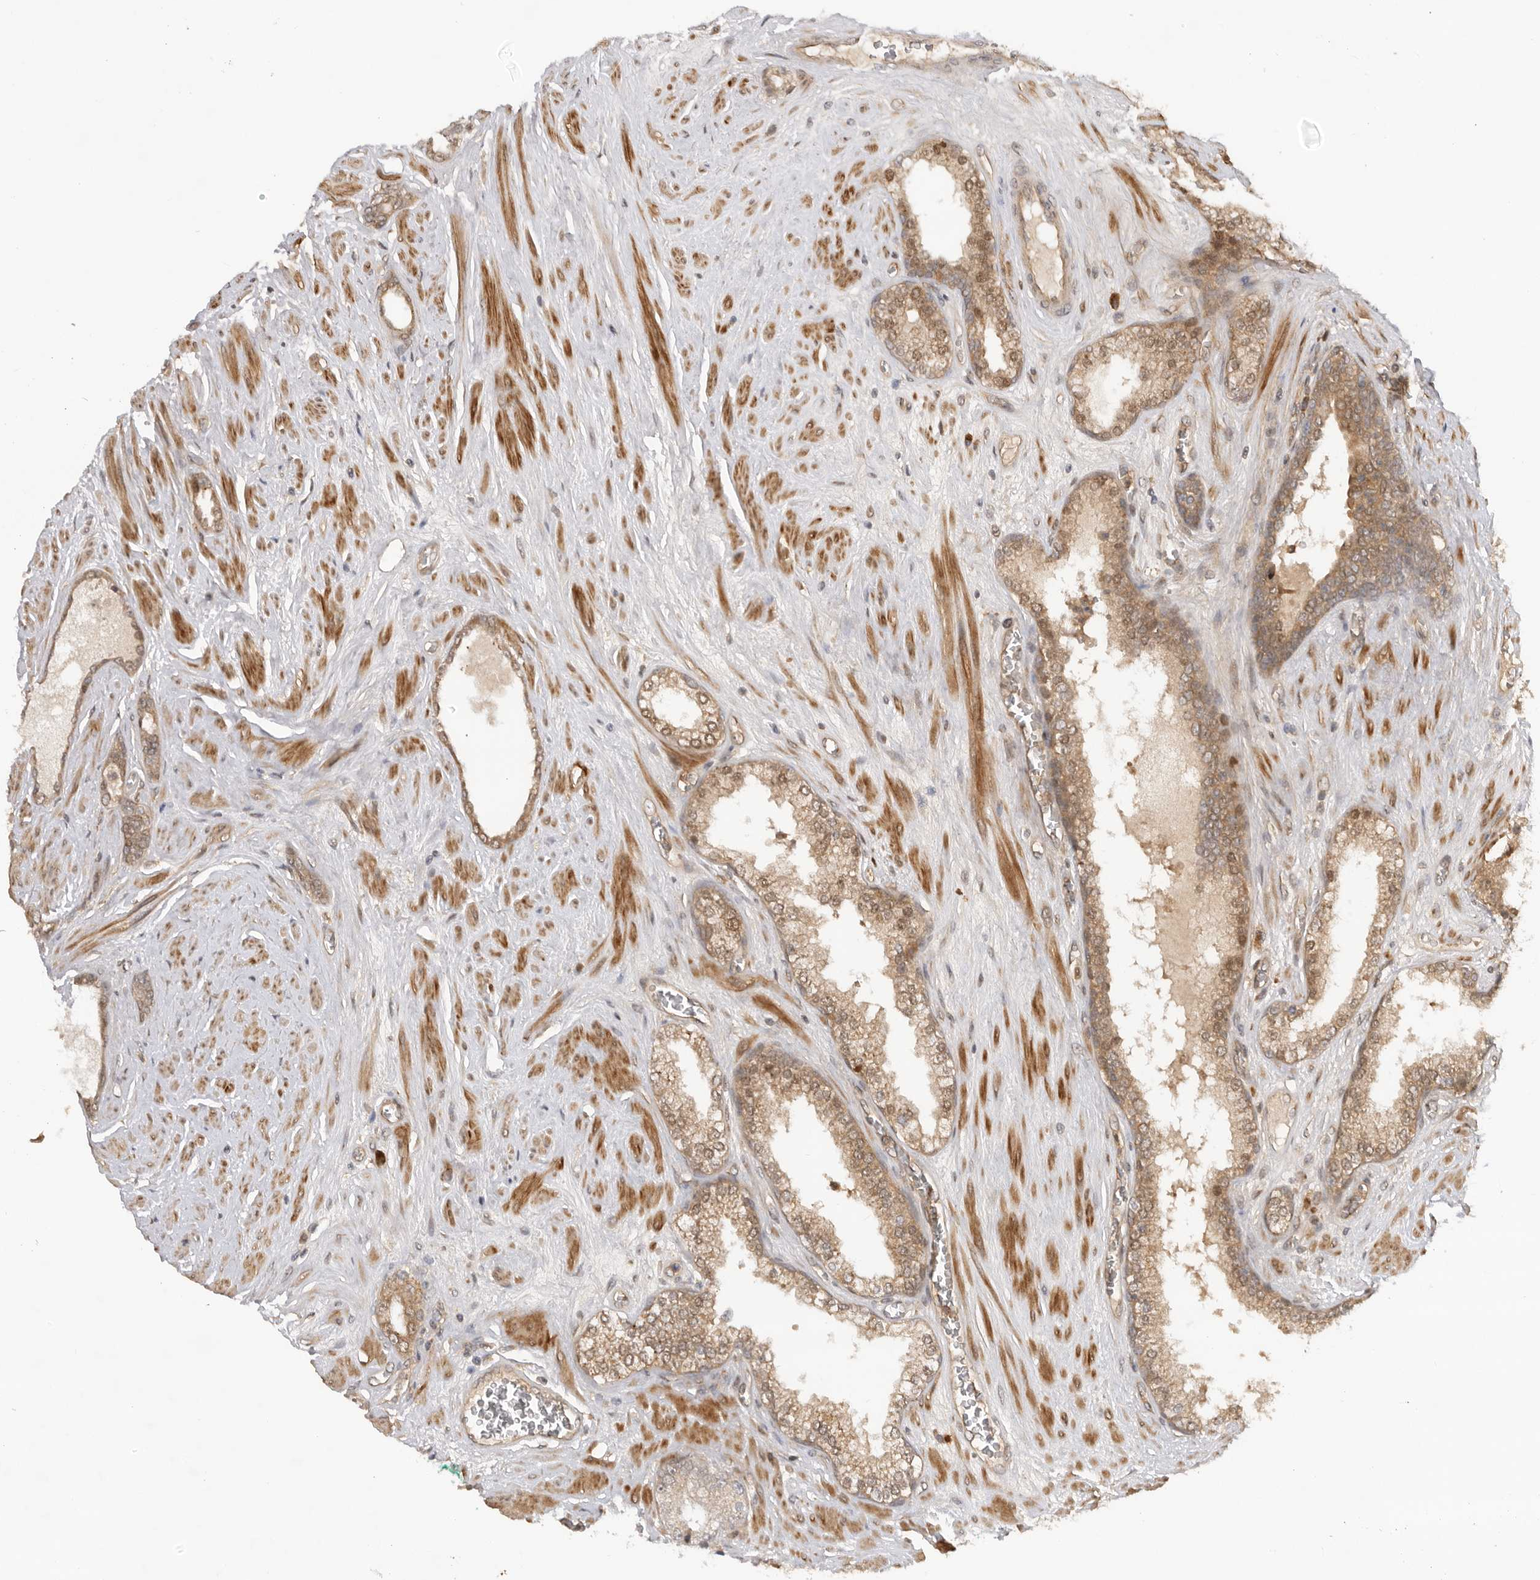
{"staining": {"intensity": "moderate", "quantity": ">75%", "location": "cytoplasmic/membranous"}, "tissue": "prostate cancer", "cell_type": "Tumor cells", "image_type": "cancer", "snomed": [{"axis": "morphology", "description": "Adenocarcinoma, Low grade"}, {"axis": "topography", "description": "Prostate"}], "caption": "Approximately >75% of tumor cells in adenocarcinoma (low-grade) (prostate) demonstrate moderate cytoplasmic/membranous protein staining as visualized by brown immunohistochemical staining.", "gene": "DCAF8", "patient": {"sex": "male", "age": 62}}